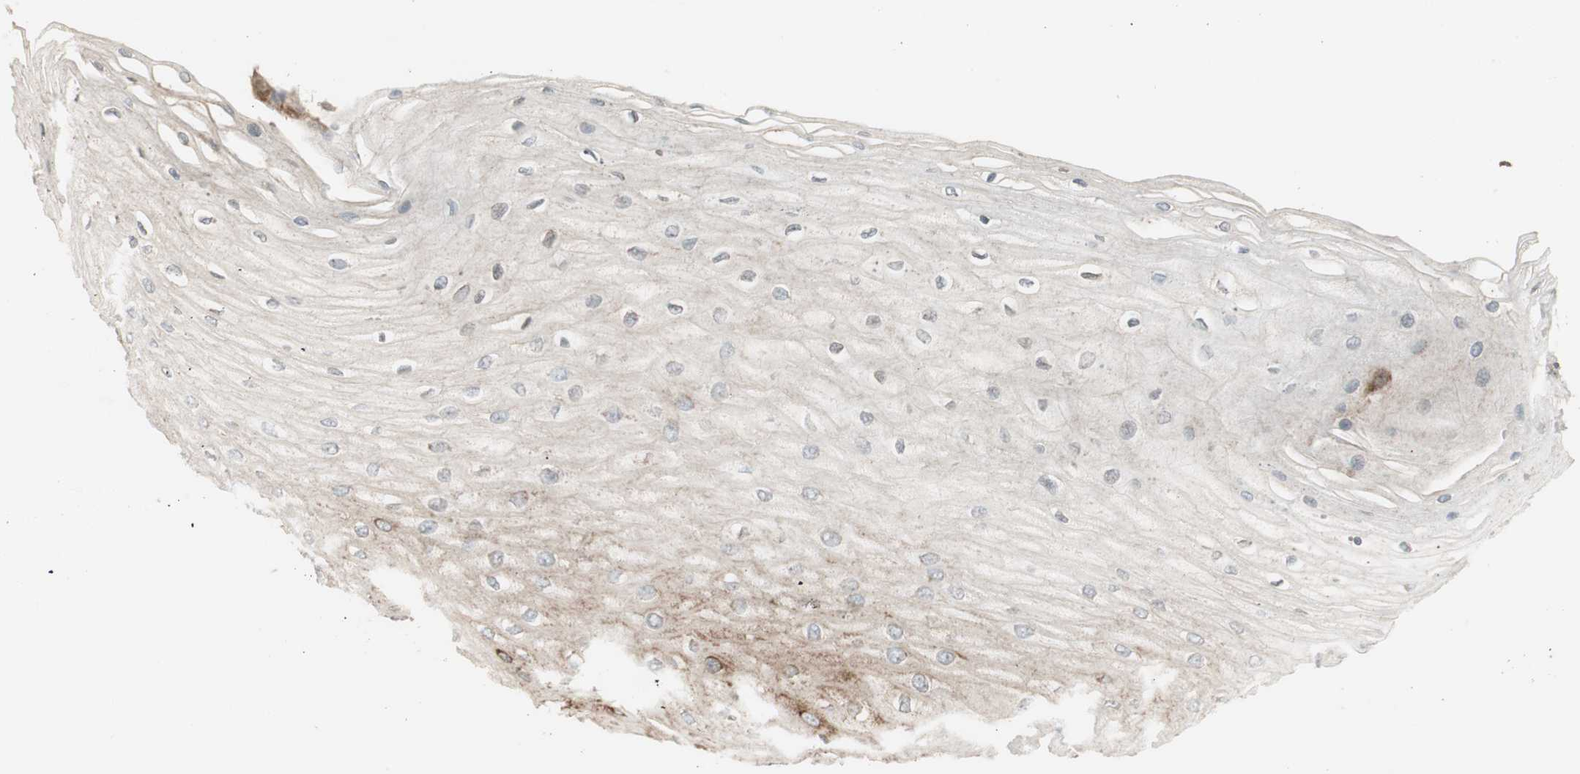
{"staining": {"intensity": "strong", "quantity": "<25%", "location": "cytoplasmic/membranous"}, "tissue": "esophagus", "cell_type": "Squamous epithelial cells", "image_type": "normal", "snomed": [{"axis": "morphology", "description": "Normal tissue, NOS"}, {"axis": "morphology", "description": "Squamous cell carcinoma, NOS"}, {"axis": "topography", "description": "Esophagus"}], "caption": "A brown stain labels strong cytoplasmic/membranous expression of a protein in squamous epithelial cells of normal human esophagus. The staining was performed using DAB (3,3'-diaminobenzidine) to visualize the protein expression in brown, while the nuclei were stained in blue with hematoxylin (Magnification: 20x).", "gene": "PPP2R5E", "patient": {"sex": "male", "age": 65}}